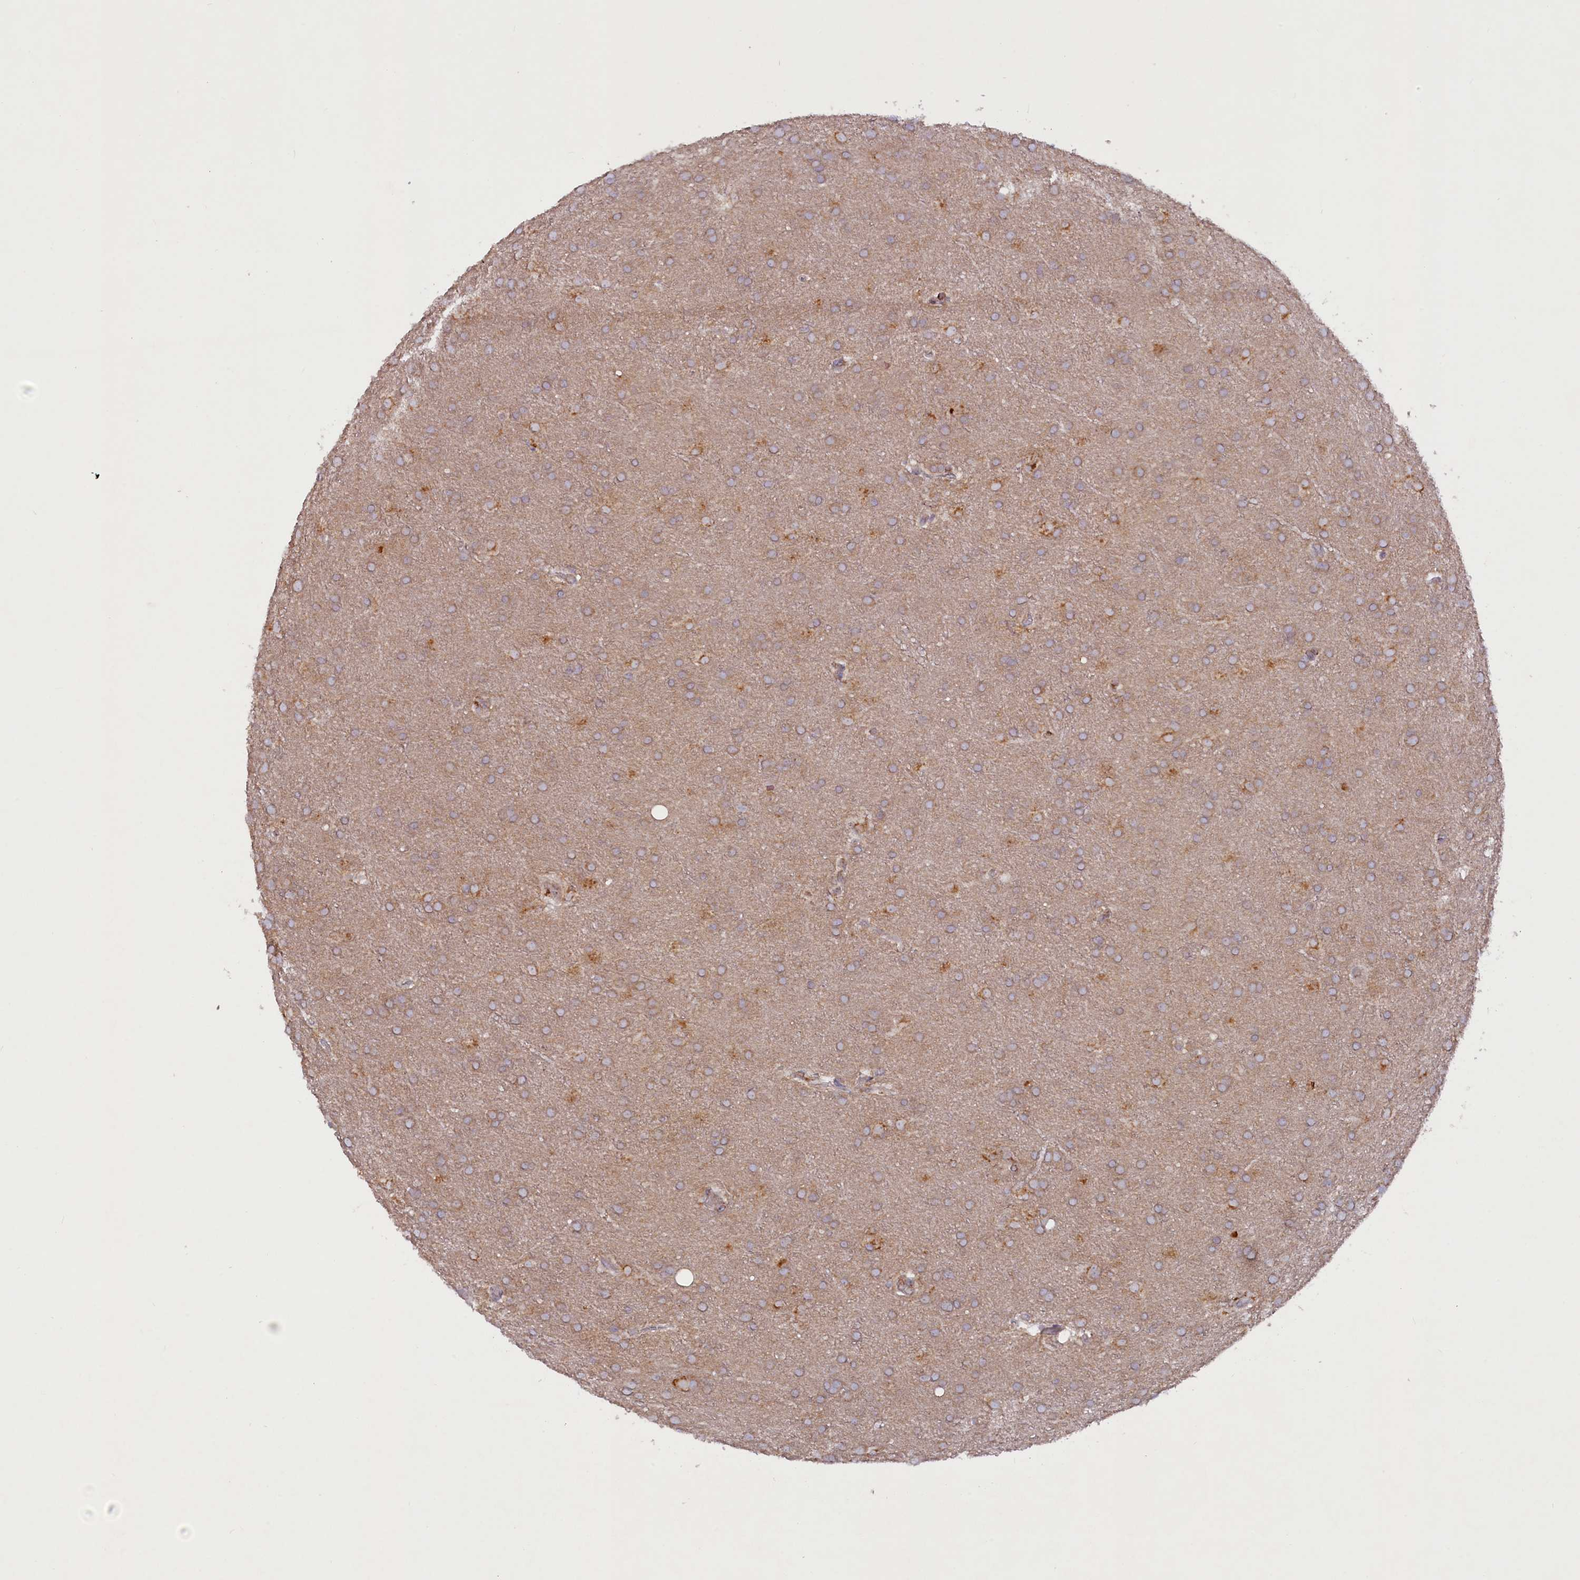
{"staining": {"intensity": "weak", "quantity": "<25%", "location": "cytoplasmic/membranous"}, "tissue": "glioma", "cell_type": "Tumor cells", "image_type": "cancer", "snomed": [{"axis": "morphology", "description": "Glioma, malignant, Low grade"}, {"axis": "topography", "description": "Brain"}], "caption": "IHC micrograph of neoplastic tissue: human low-grade glioma (malignant) stained with DAB (3,3'-diaminobenzidine) shows no significant protein positivity in tumor cells. The staining was performed using DAB to visualize the protein expression in brown, while the nuclei were stained in blue with hematoxylin (Magnification: 20x).", "gene": "SSC5D", "patient": {"sex": "female", "age": 32}}